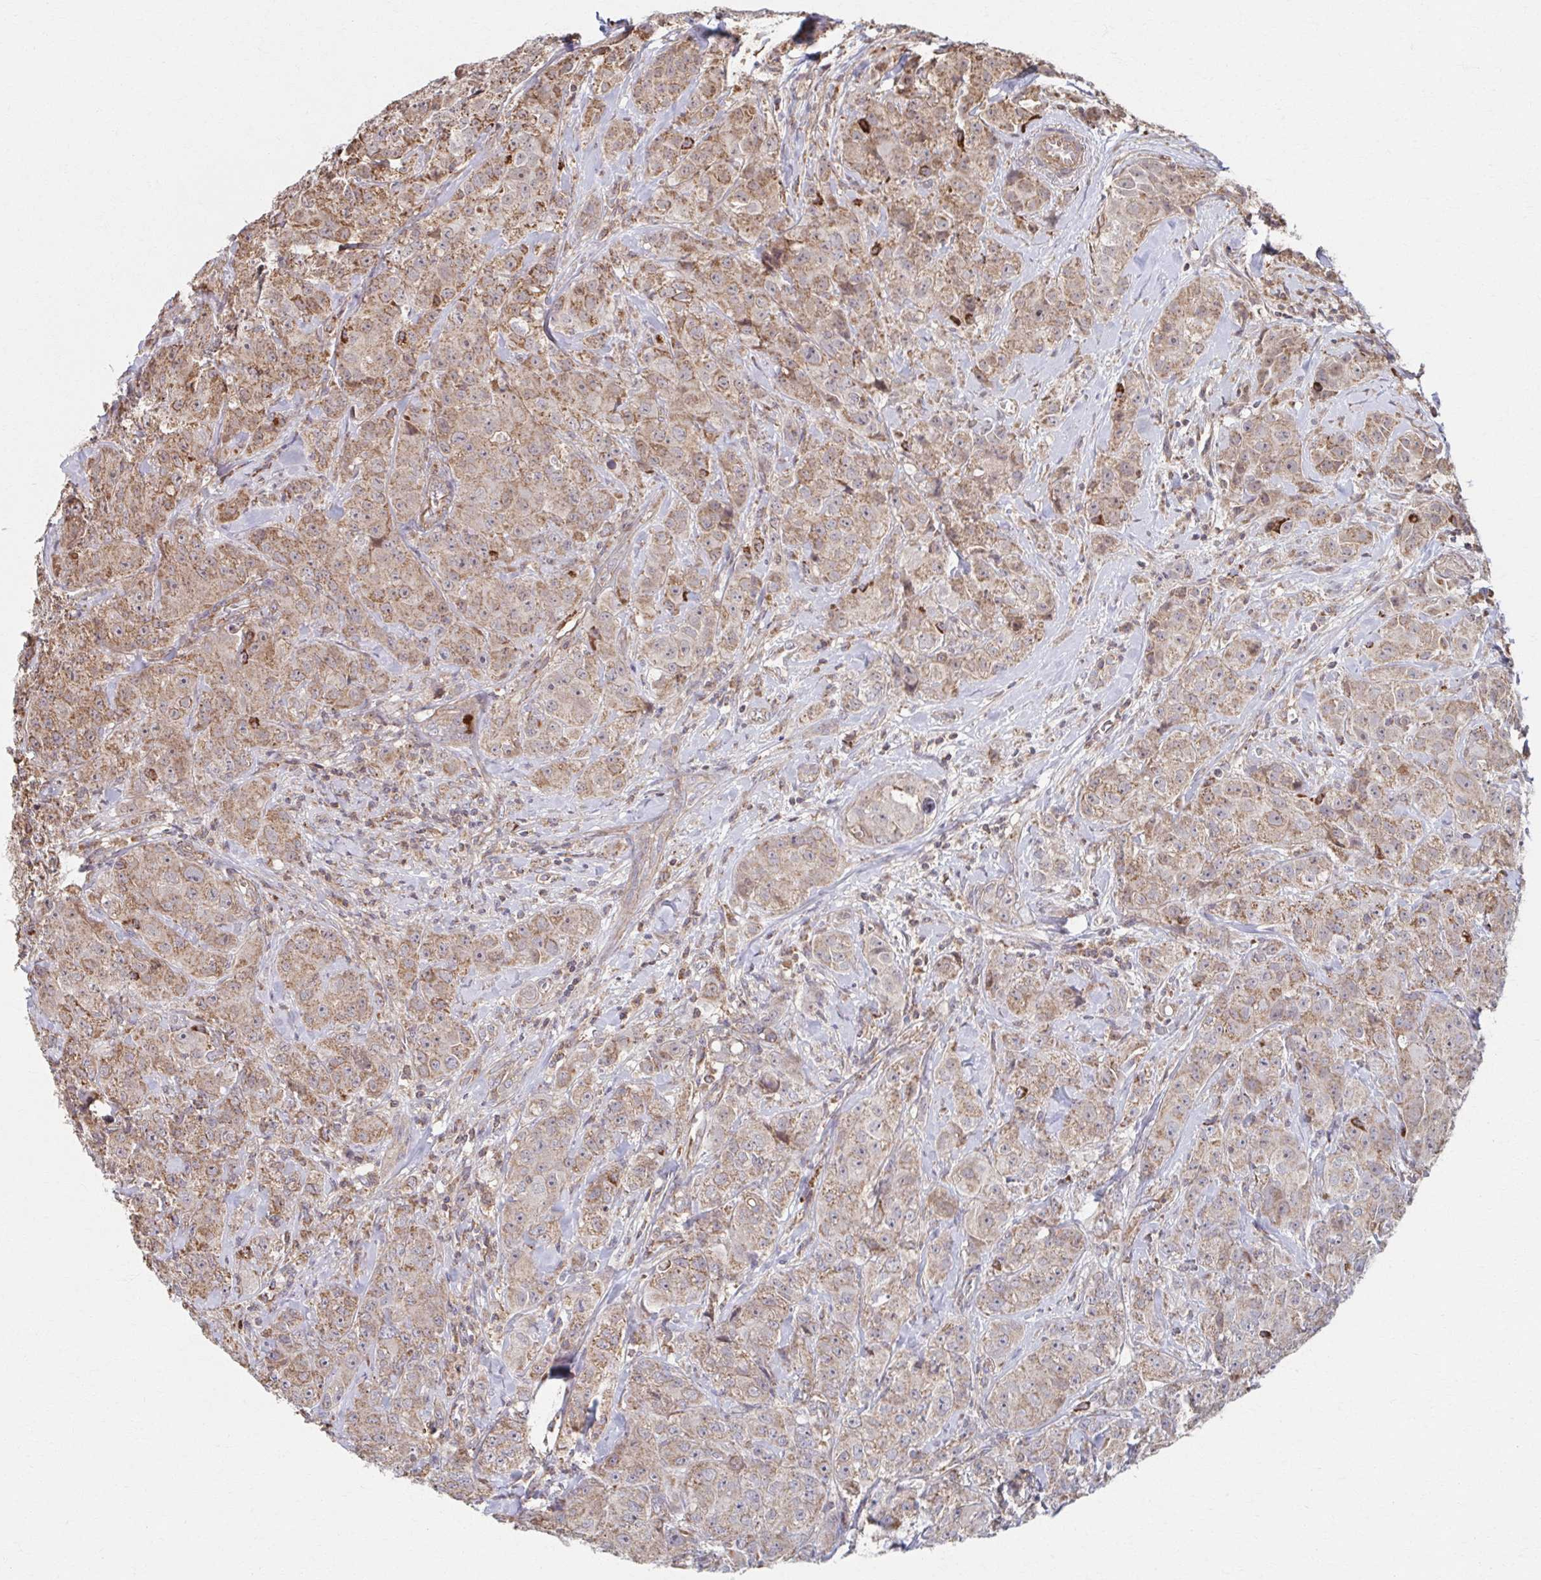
{"staining": {"intensity": "moderate", "quantity": ">75%", "location": "cytoplasmic/membranous"}, "tissue": "breast cancer", "cell_type": "Tumor cells", "image_type": "cancer", "snomed": [{"axis": "morphology", "description": "Normal tissue, NOS"}, {"axis": "morphology", "description": "Duct carcinoma"}, {"axis": "topography", "description": "Breast"}], "caption": "The image demonstrates a brown stain indicating the presence of a protein in the cytoplasmic/membranous of tumor cells in breast intraductal carcinoma.", "gene": "KLHL34", "patient": {"sex": "female", "age": 43}}